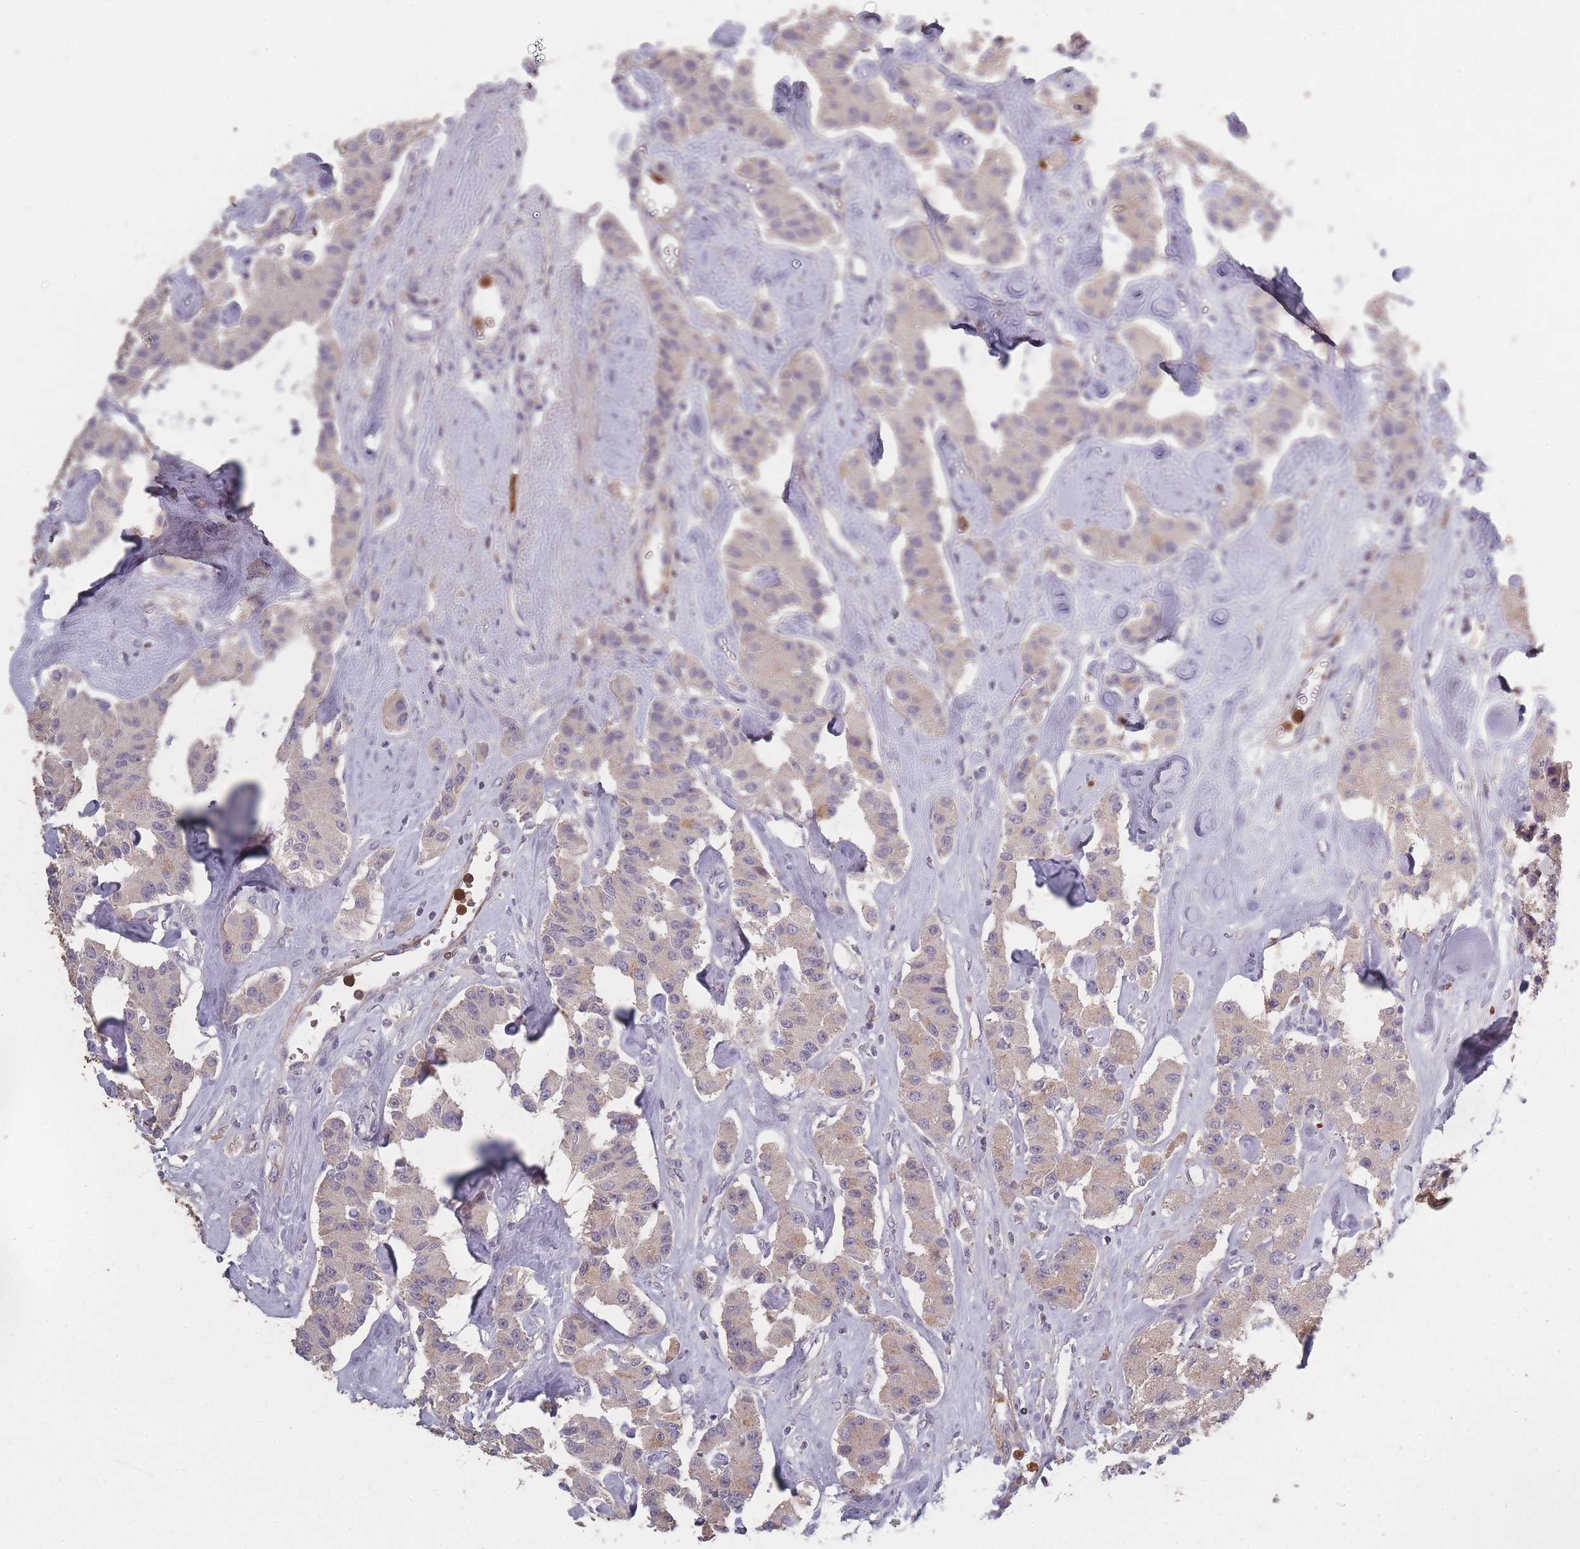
{"staining": {"intensity": "weak", "quantity": "25%-75%", "location": "cytoplasmic/membranous"}, "tissue": "carcinoid", "cell_type": "Tumor cells", "image_type": "cancer", "snomed": [{"axis": "morphology", "description": "Carcinoid, malignant, NOS"}, {"axis": "topography", "description": "Pancreas"}], "caption": "IHC (DAB (3,3'-diaminobenzidine)) staining of human malignant carcinoid shows weak cytoplasmic/membranous protein expression in approximately 25%-75% of tumor cells.", "gene": "BST1", "patient": {"sex": "male", "age": 41}}